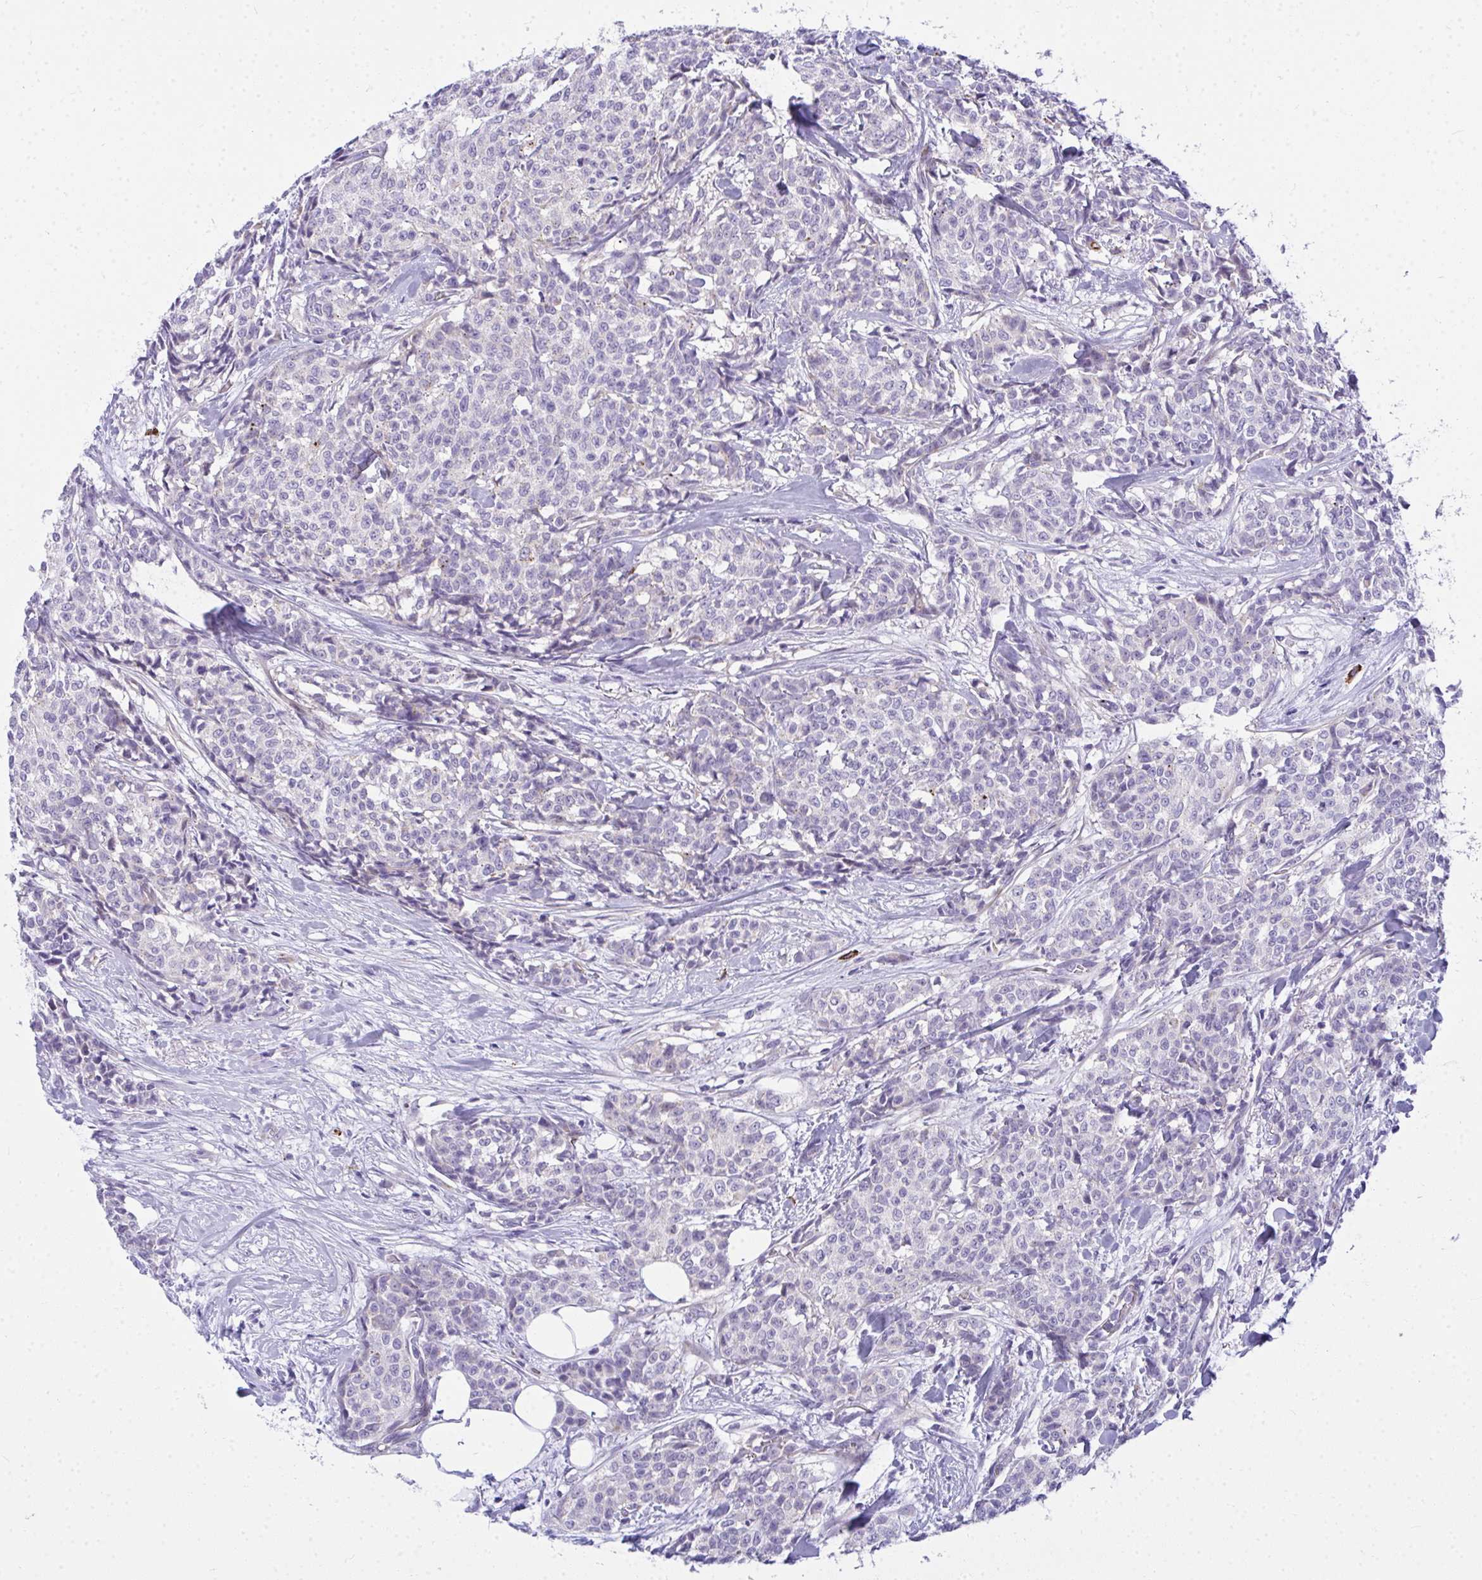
{"staining": {"intensity": "negative", "quantity": "none", "location": "none"}, "tissue": "breast cancer", "cell_type": "Tumor cells", "image_type": "cancer", "snomed": [{"axis": "morphology", "description": "Duct carcinoma"}, {"axis": "topography", "description": "Breast"}], "caption": "Breast cancer was stained to show a protein in brown. There is no significant expression in tumor cells.", "gene": "TSBP1", "patient": {"sex": "female", "age": 91}}